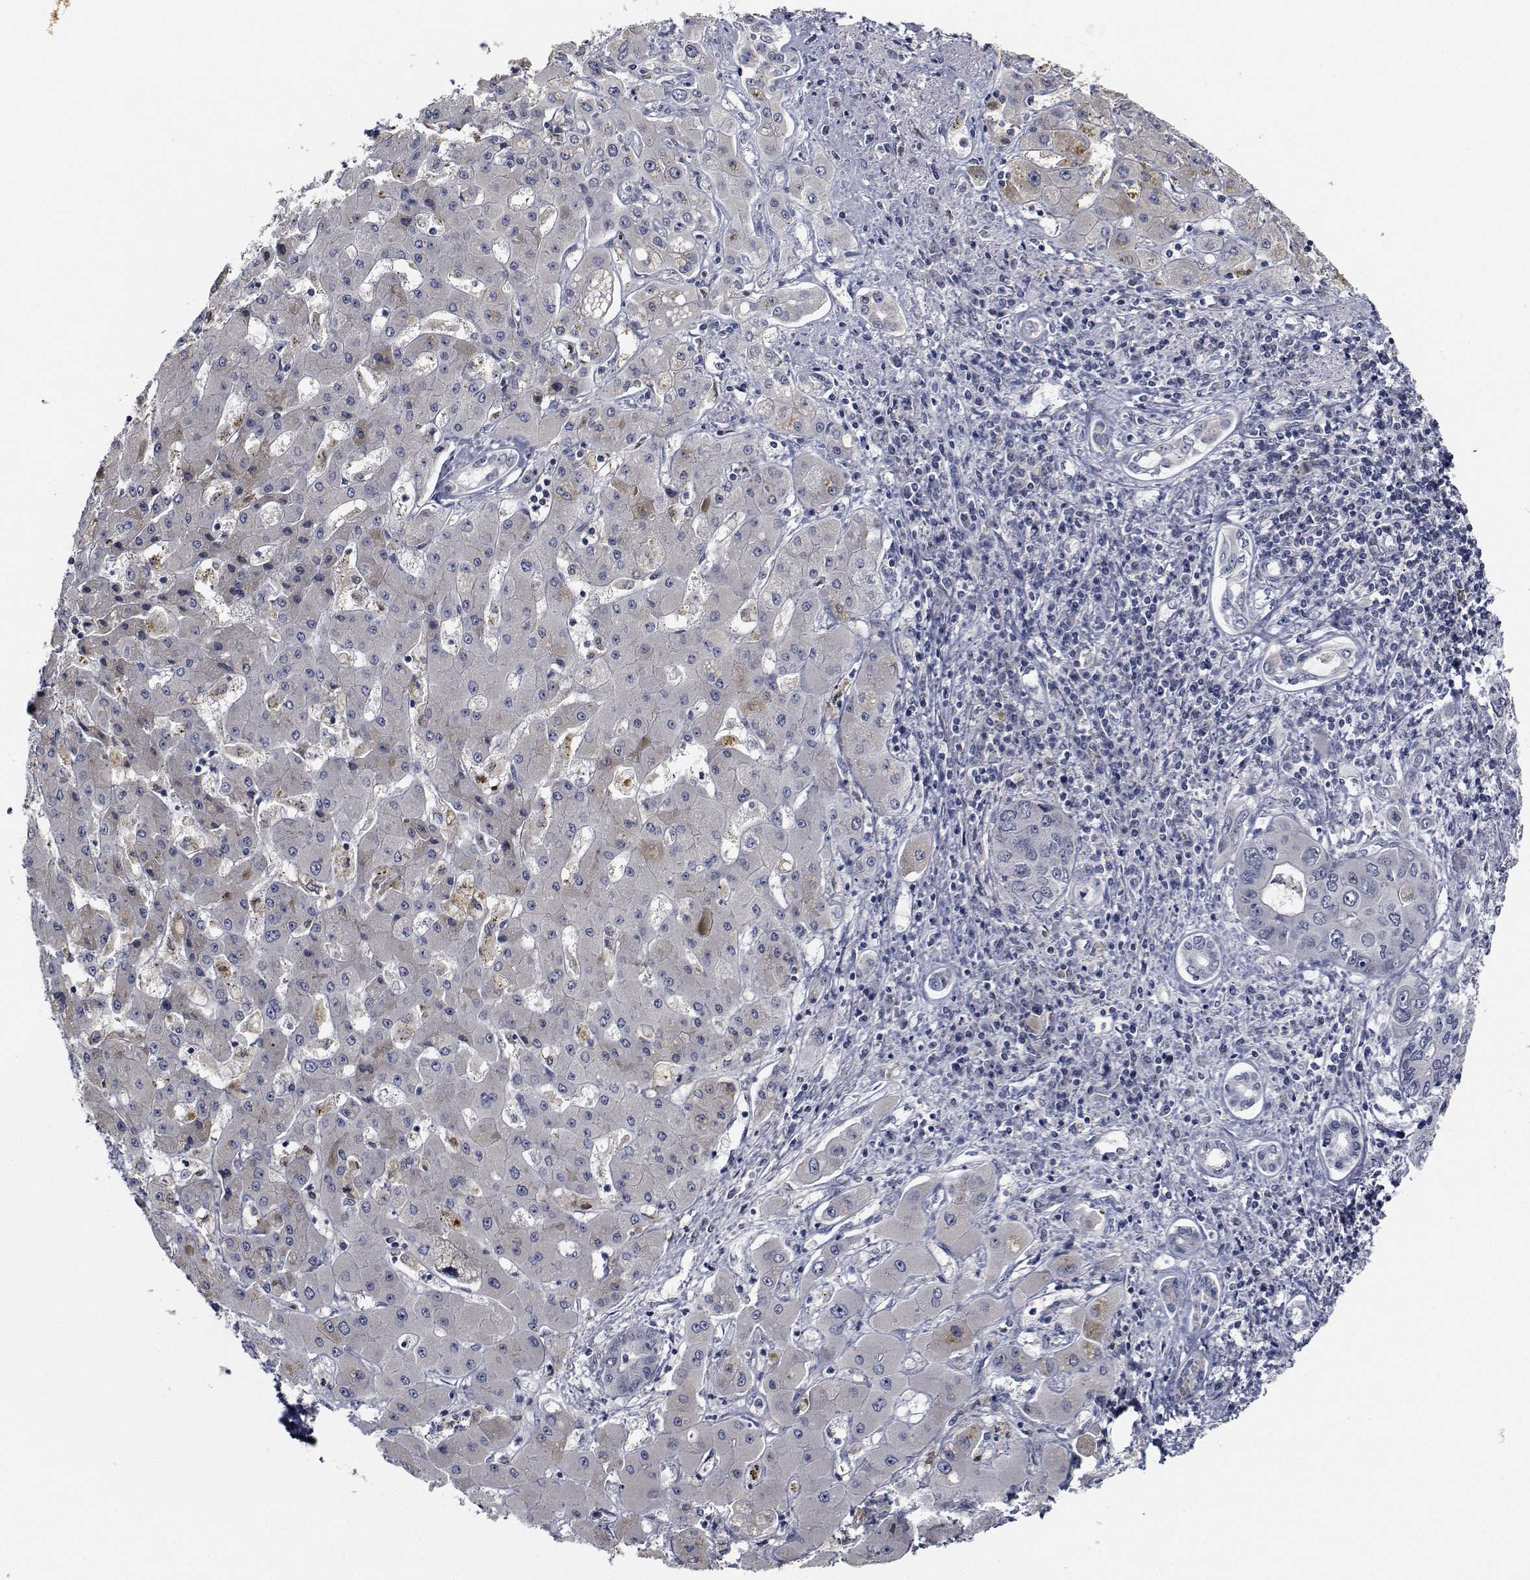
{"staining": {"intensity": "negative", "quantity": "none", "location": "none"}, "tissue": "liver cancer", "cell_type": "Tumor cells", "image_type": "cancer", "snomed": [{"axis": "morphology", "description": "Cholangiocarcinoma"}, {"axis": "topography", "description": "Liver"}], "caption": "High magnification brightfield microscopy of cholangiocarcinoma (liver) stained with DAB (3,3'-diaminobenzidine) (brown) and counterstained with hematoxylin (blue): tumor cells show no significant staining. The staining is performed using DAB (3,3'-diaminobenzidine) brown chromogen with nuclei counter-stained in using hematoxylin.", "gene": "NVL", "patient": {"sex": "male", "age": 67}}